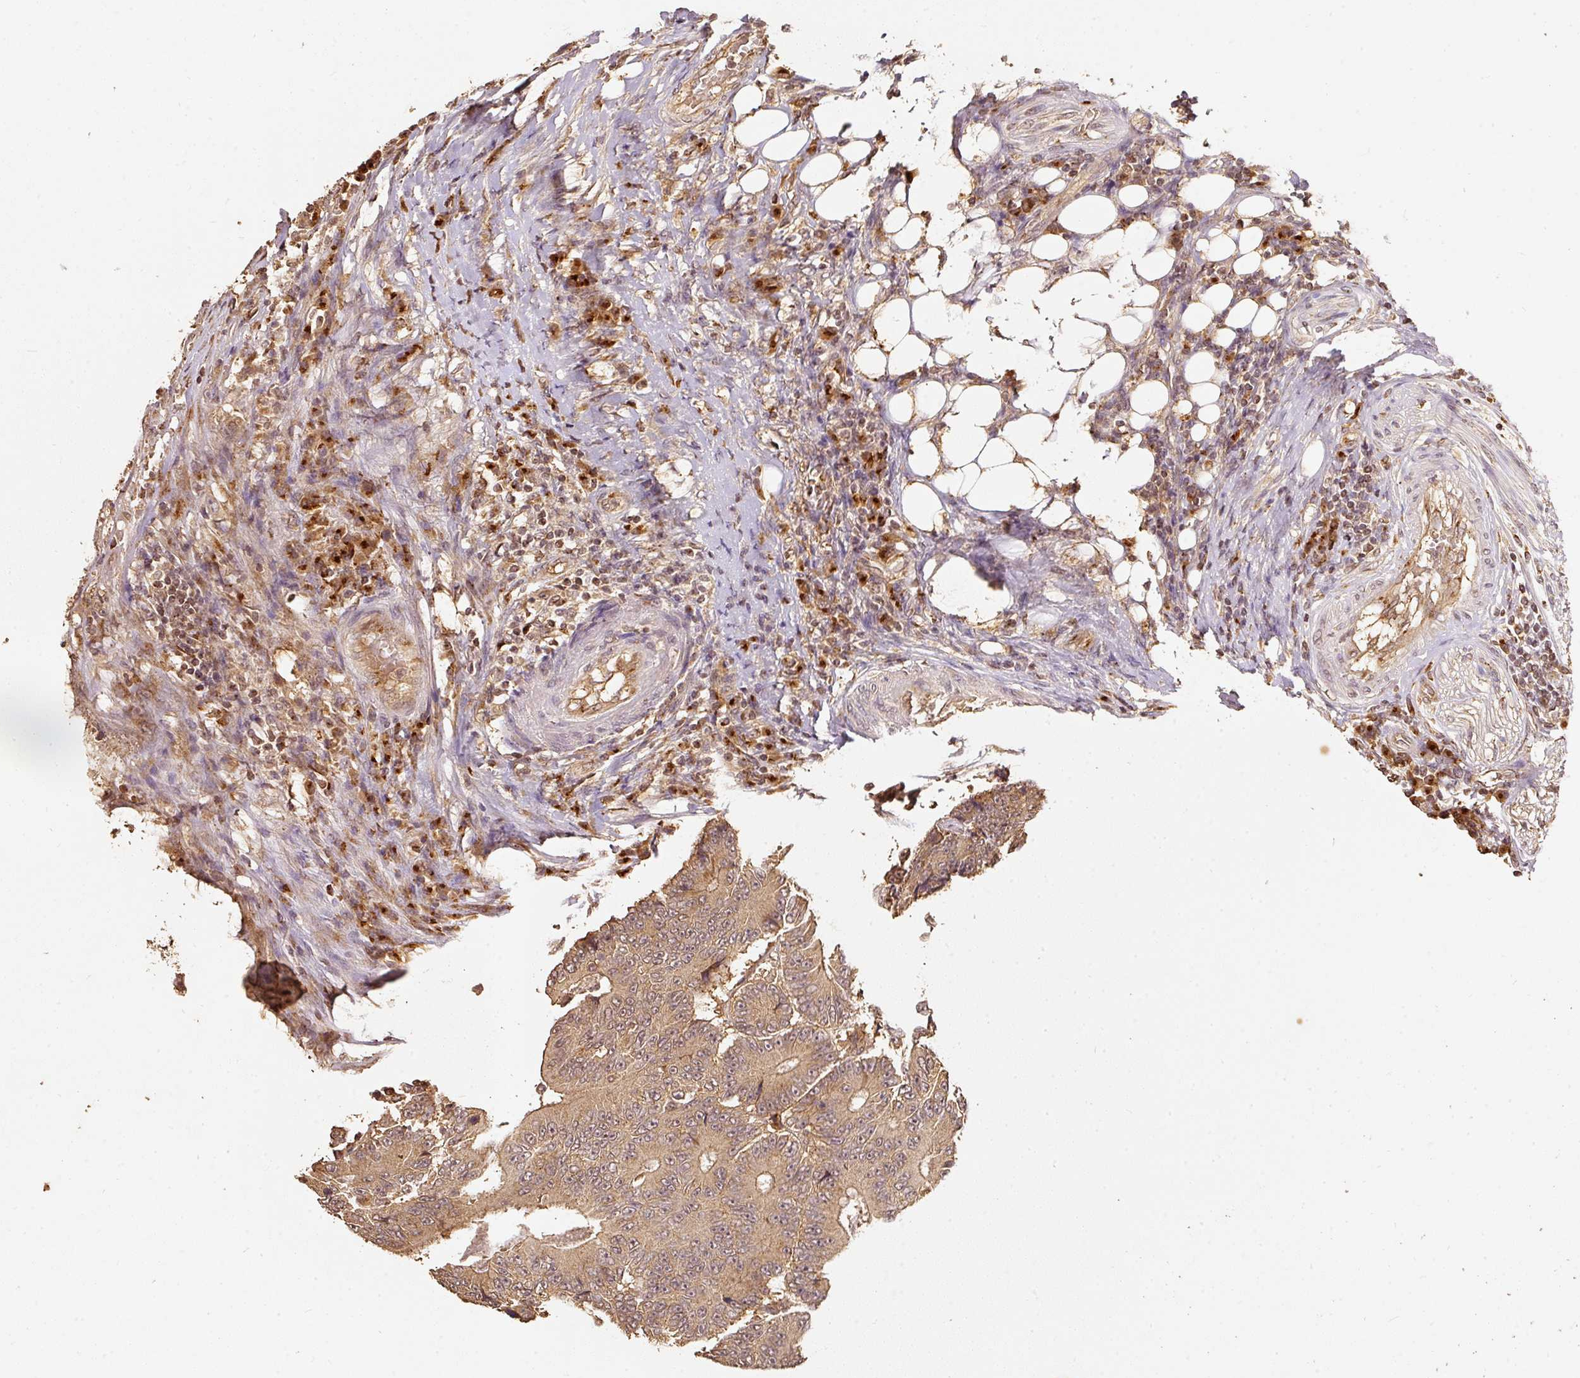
{"staining": {"intensity": "moderate", "quantity": ">75%", "location": "cytoplasmic/membranous"}, "tissue": "colorectal cancer", "cell_type": "Tumor cells", "image_type": "cancer", "snomed": [{"axis": "morphology", "description": "Adenocarcinoma, NOS"}, {"axis": "topography", "description": "Colon"}], "caption": "A high-resolution histopathology image shows immunohistochemistry (IHC) staining of colorectal cancer (adenocarcinoma), which reveals moderate cytoplasmic/membranous staining in approximately >75% of tumor cells.", "gene": "FUT8", "patient": {"sex": "male", "age": 83}}